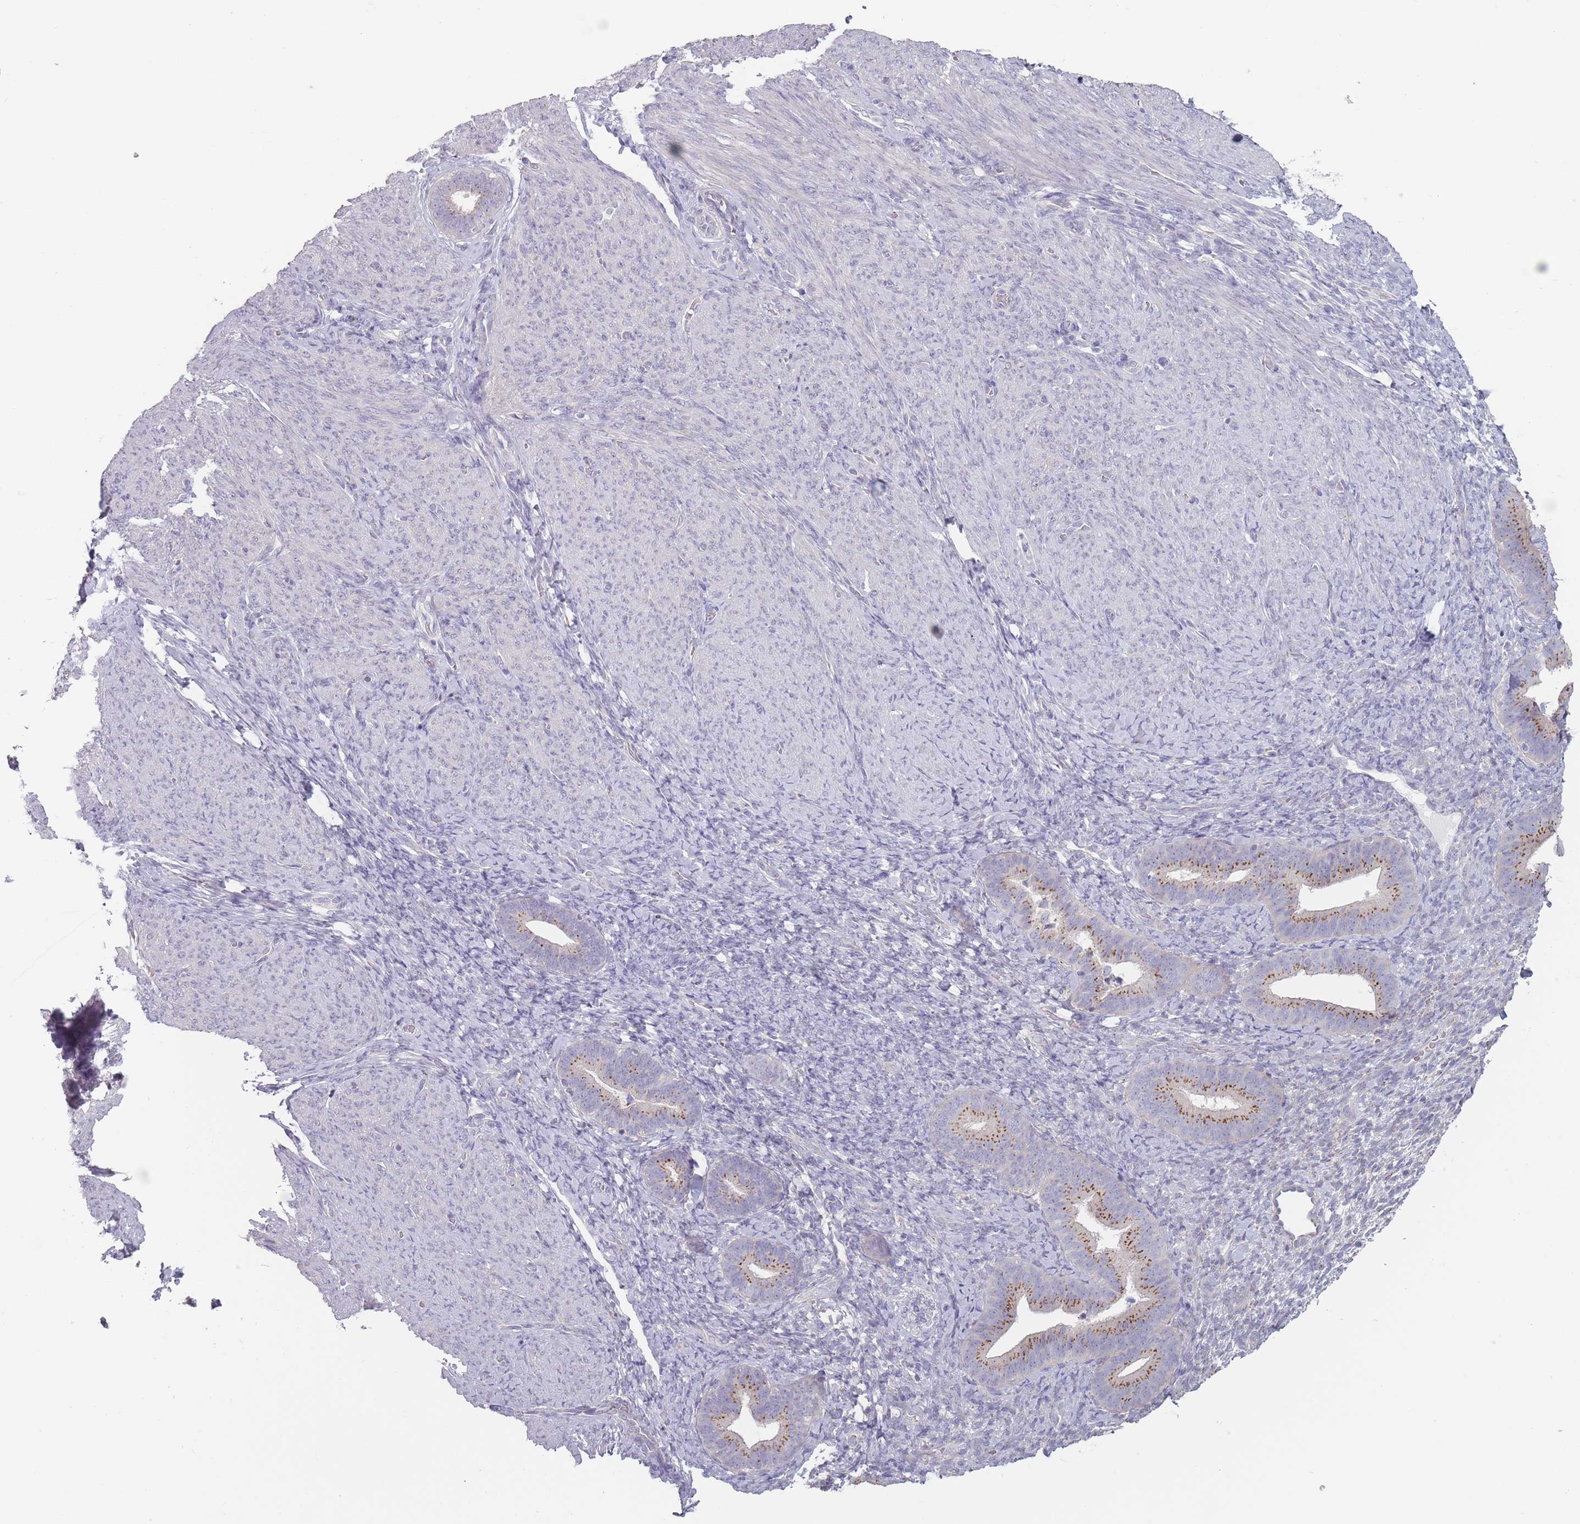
{"staining": {"intensity": "negative", "quantity": "none", "location": "none"}, "tissue": "endometrium", "cell_type": "Cells in endometrial stroma", "image_type": "normal", "snomed": [{"axis": "morphology", "description": "Normal tissue, NOS"}, {"axis": "topography", "description": "Endometrium"}], "caption": "Immunohistochemical staining of normal human endometrium demonstrates no significant expression in cells in endometrial stroma. (DAB (3,3'-diaminobenzidine) IHC with hematoxylin counter stain).", "gene": "AKAIN1", "patient": {"sex": "female", "age": 65}}